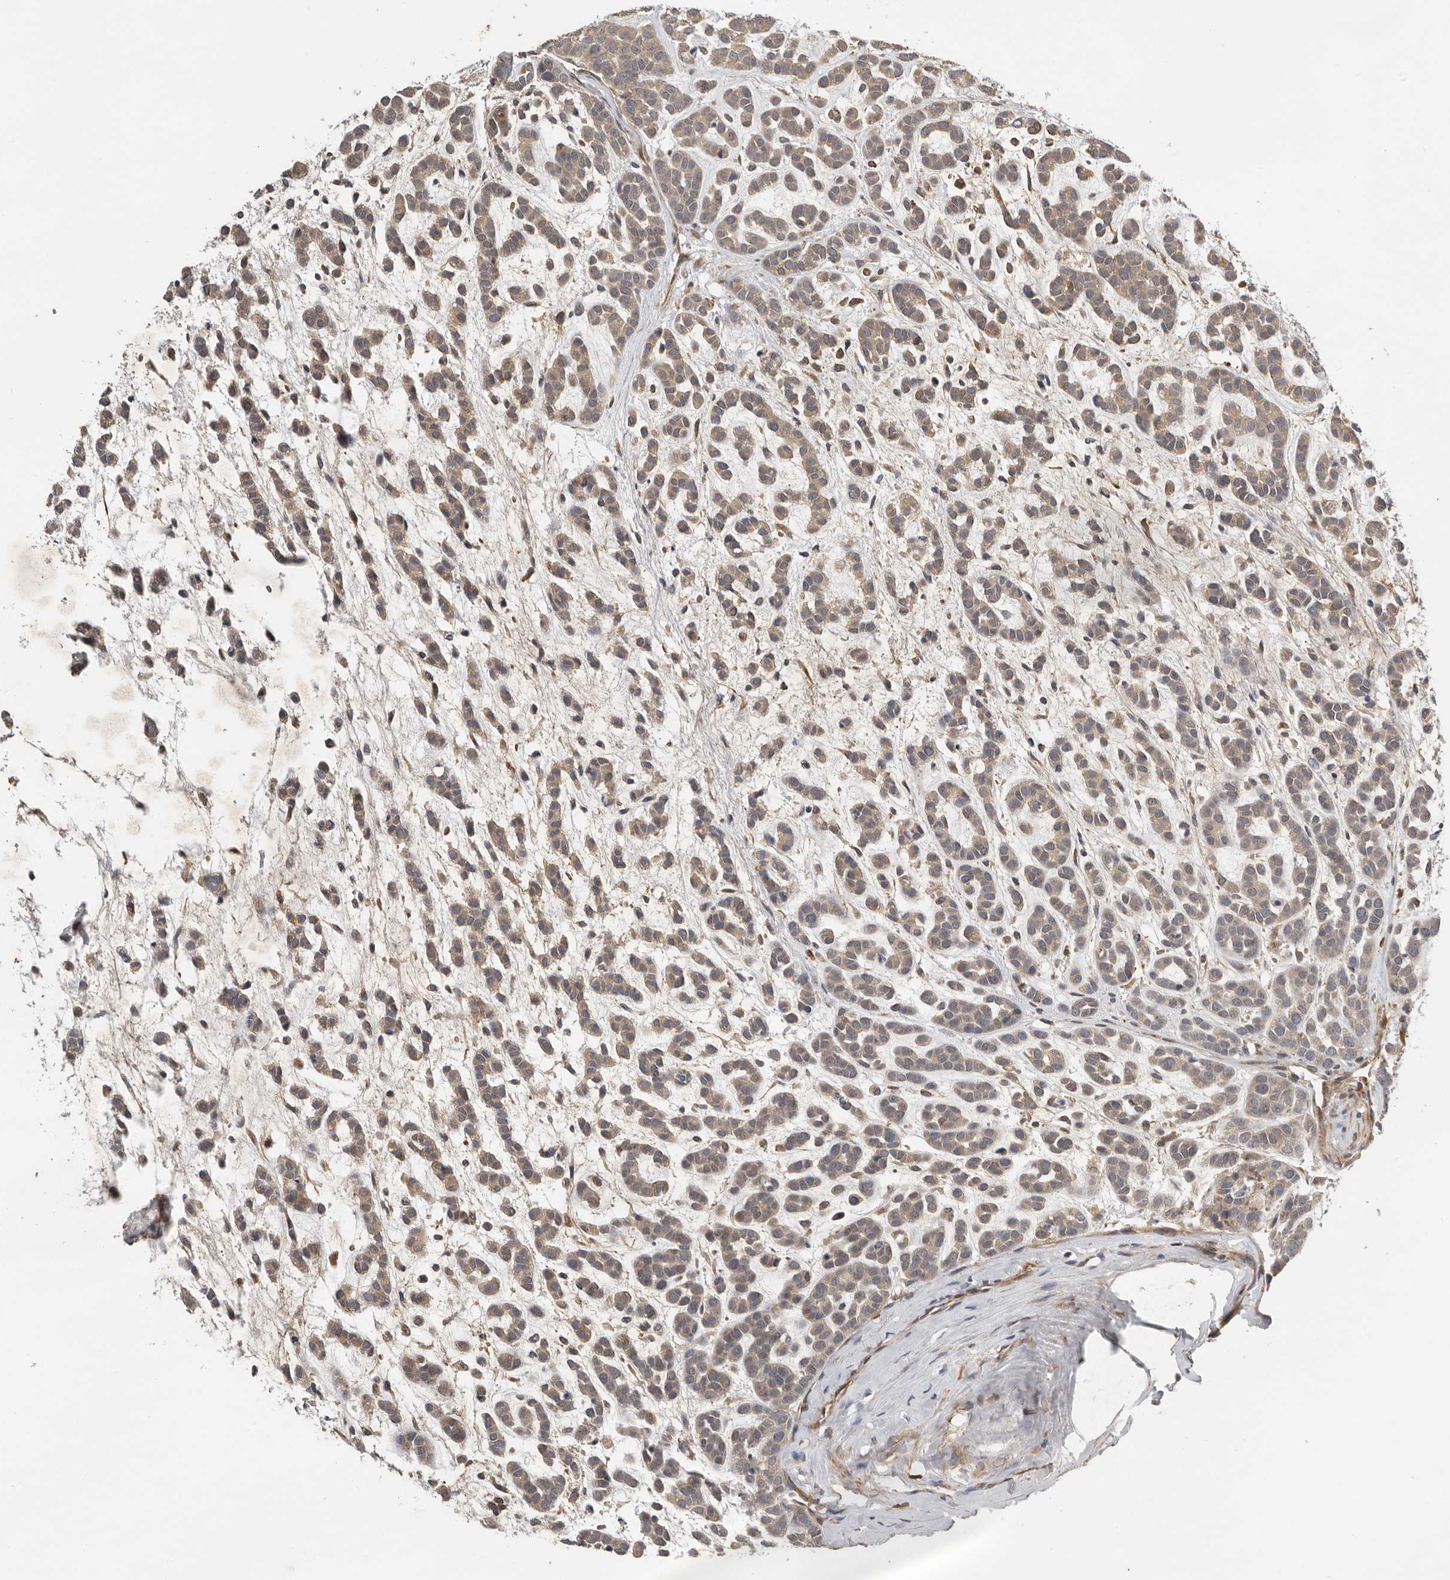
{"staining": {"intensity": "weak", "quantity": "25%-75%", "location": "cytoplasmic/membranous"}, "tissue": "head and neck cancer", "cell_type": "Tumor cells", "image_type": "cancer", "snomed": [{"axis": "morphology", "description": "Adenocarcinoma, NOS"}, {"axis": "morphology", "description": "Adenoma, NOS"}, {"axis": "topography", "description": "Head-Neck"}], "caption": "IHC (DAB (3,3'-diaminobenzidine)) staining of human head and neck cancer (adenocarcinoma) exhibits weak cytoplasmic/membranous protein expression in approximately 25%-75% of tumor cells.", "gene": "RNF157", "patient": {"sex": "female", "age": 55}}